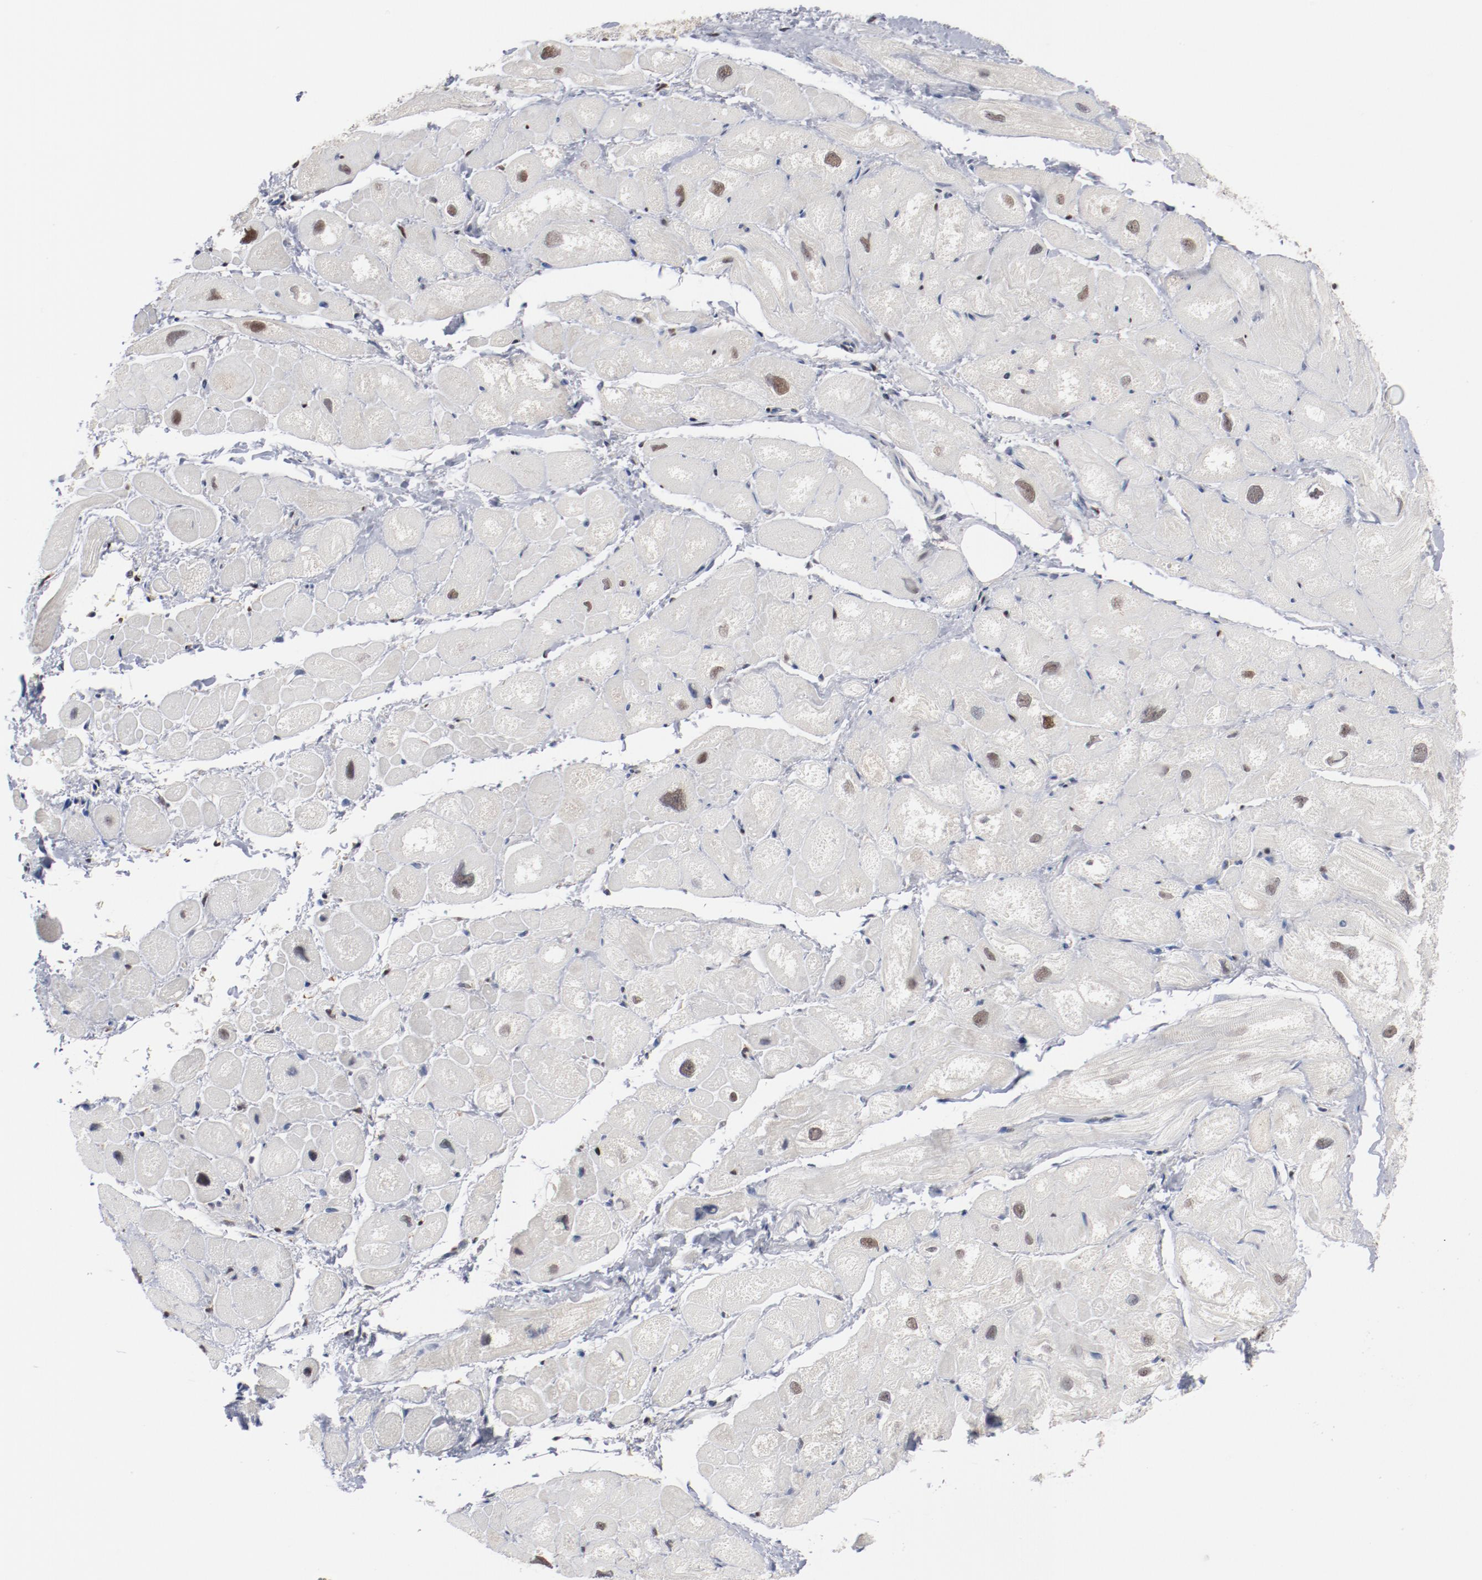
{"staining": {"intensity": "weak", "quantity": "25%-75%", "location": "nuclear"}, "tissue": "heart muscle", "cell_type": "Cardiomyocytes", "image_type": "normal", "snomed": [{"axis": "morphology", "description": "Normal tissue, NOS"}, {"axis": "topography", "description": "Heart"}], "caption": "Protein expression analysis of unremarkable heart muscle demonstrates weak nuclear staining in about 25%-75% of cardiomyocytes. The protein of interest is shown in brown color, while the nuclei are stained blue.", "gene": "ZEB2", "patient": {"sex": "male", "age": 49}}